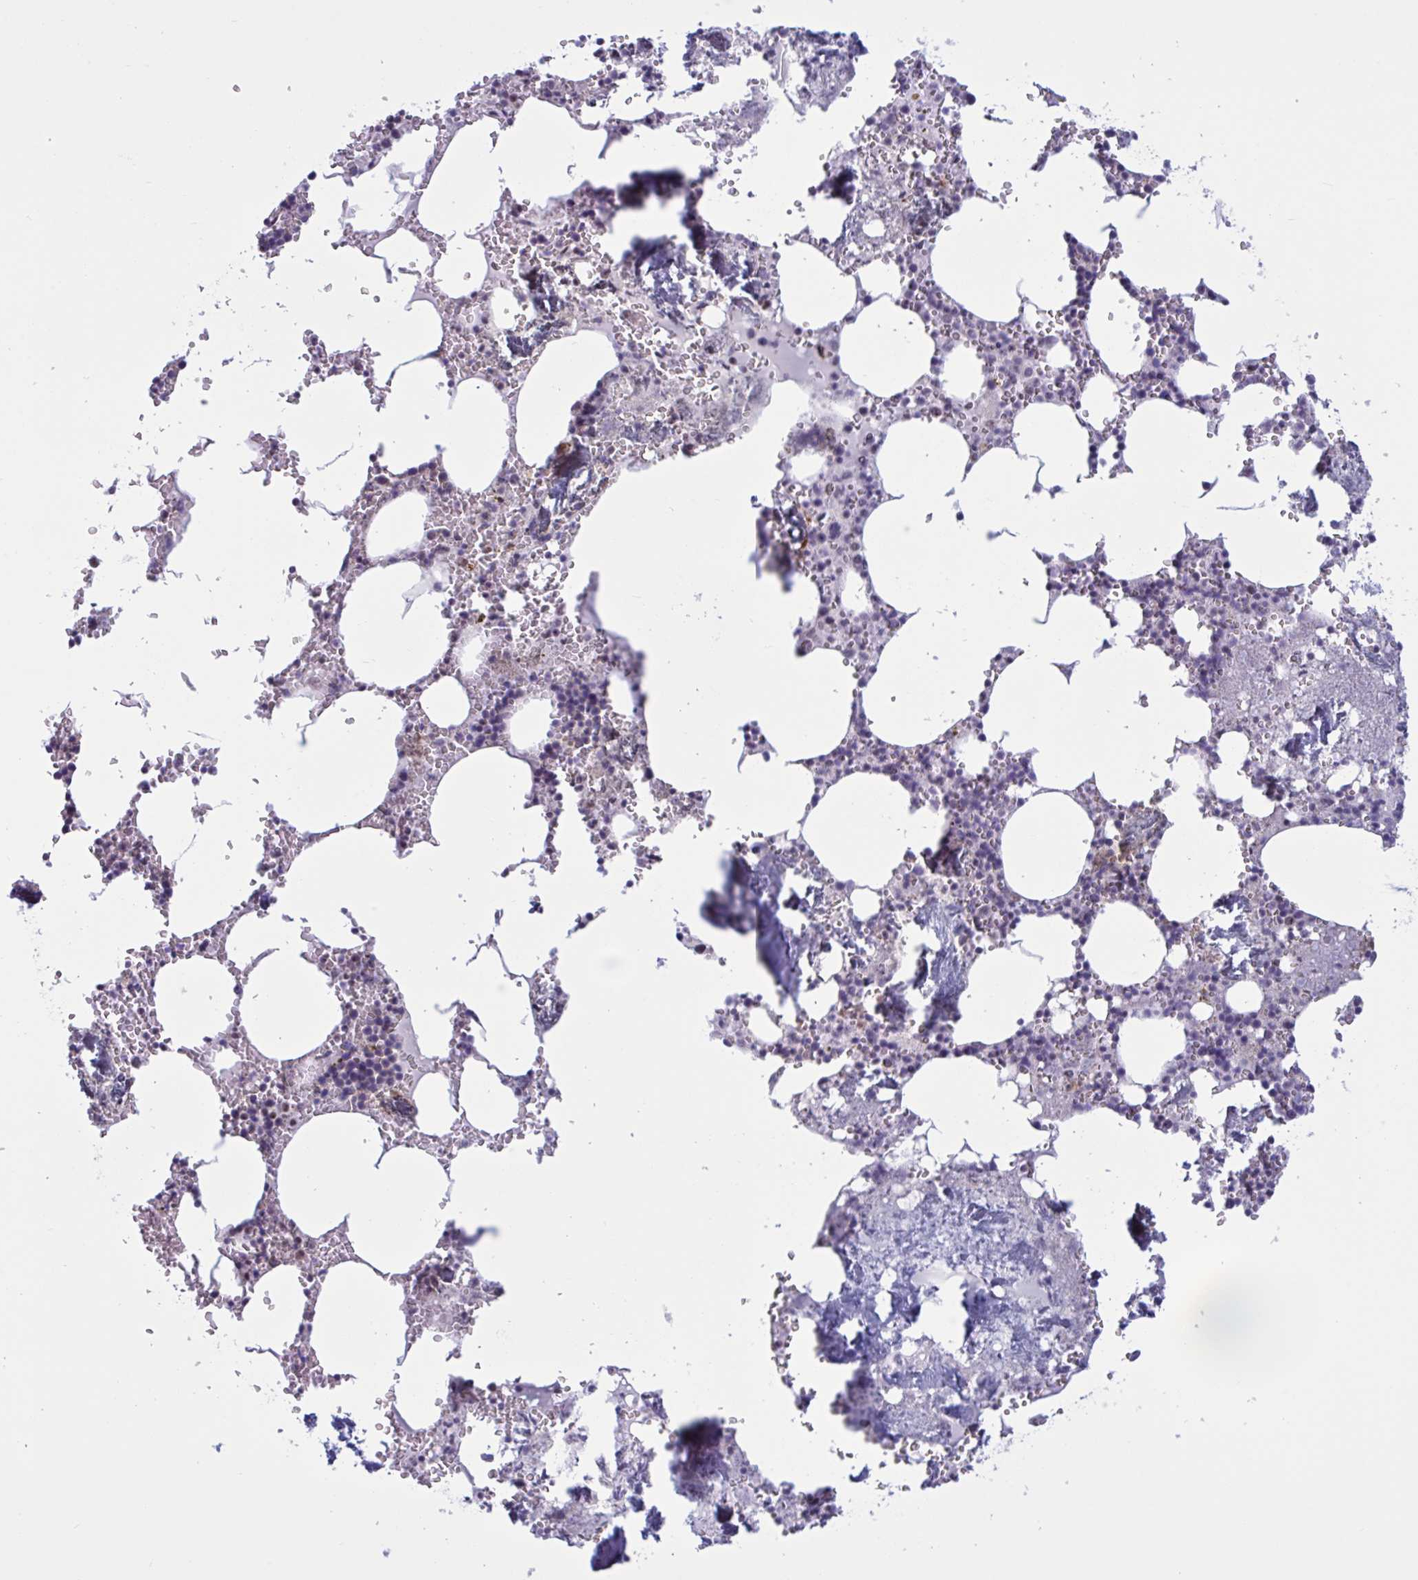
{"staining": {"intensity": "negative", "quantity": "none", "location": "none"}, "tissue": "bone marrow", "cell_type": "Hematopoietic cells", "image_type": "normal", "snomed": [{"axis": "morphology", "description": "Normal tissue, NOS"}, {"axis": "topography", "description": "Bone marrow"}], "caption": "An immunohistochemistry image of benign bone marrow is shown. There is no staining in hematopoietic cells of bone marrow. (DAB IHC visualized using brightfield microscopy, high magnification).", "gene": "TGM6", "patient": {"sex": "male", "age": 54}}